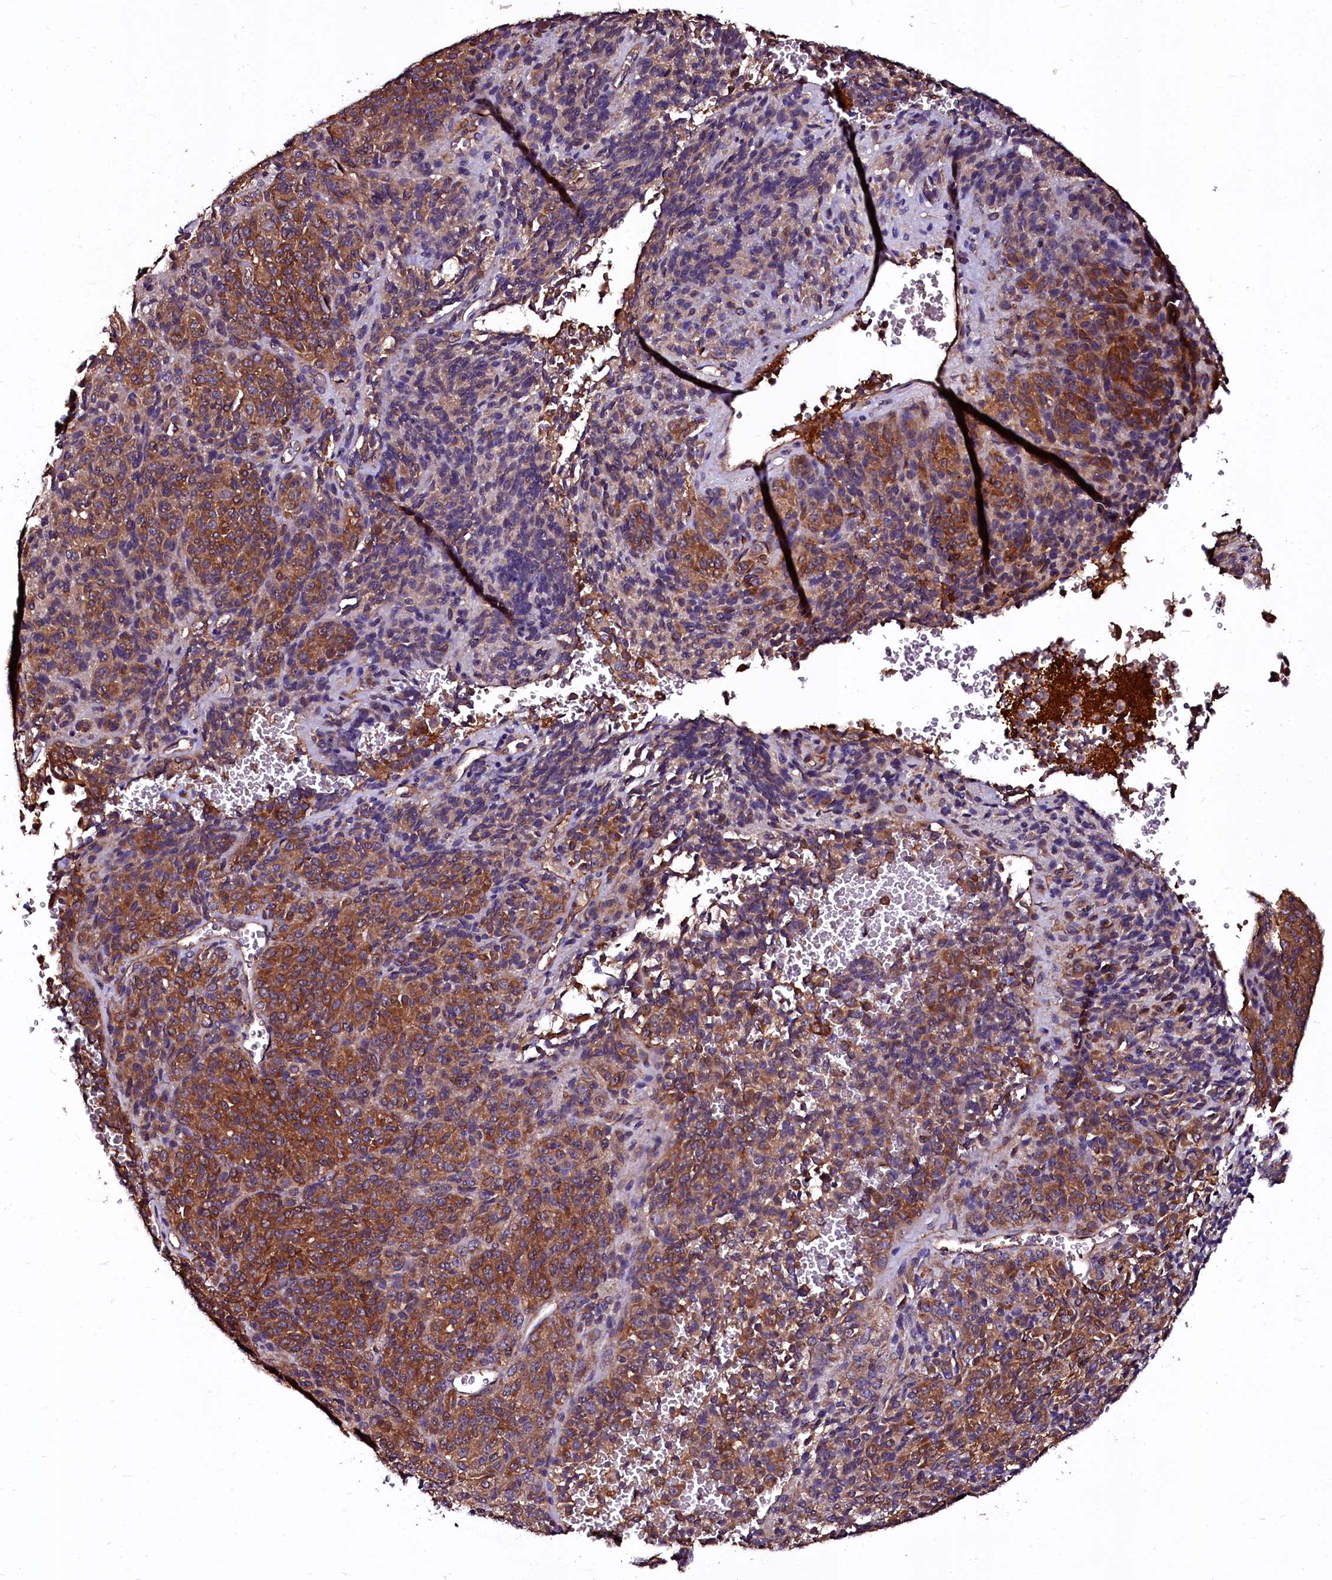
{"staining": {"intensity": "strong", "quantity": "25%-75%", "location": "cytoplasmic/membranous"}, "tissue": "melanoma", "cell_type": "Tumor cells", "image_type": "cancer", "snomed": [{"axis": "morphology", "description": "Malignant melanoma, Metastatic site"}, {"axis": "topography", "description": "Brain"}], "caption": "Immunohistochemical staining of malignant melanoma (metastatic site) exhibits high levels of strong cytoplasmic/membranous expression in approximately 25%-75% of tumor cells.", "gene": "APPL2", "patient": {"sex": "female", "age": 56}}